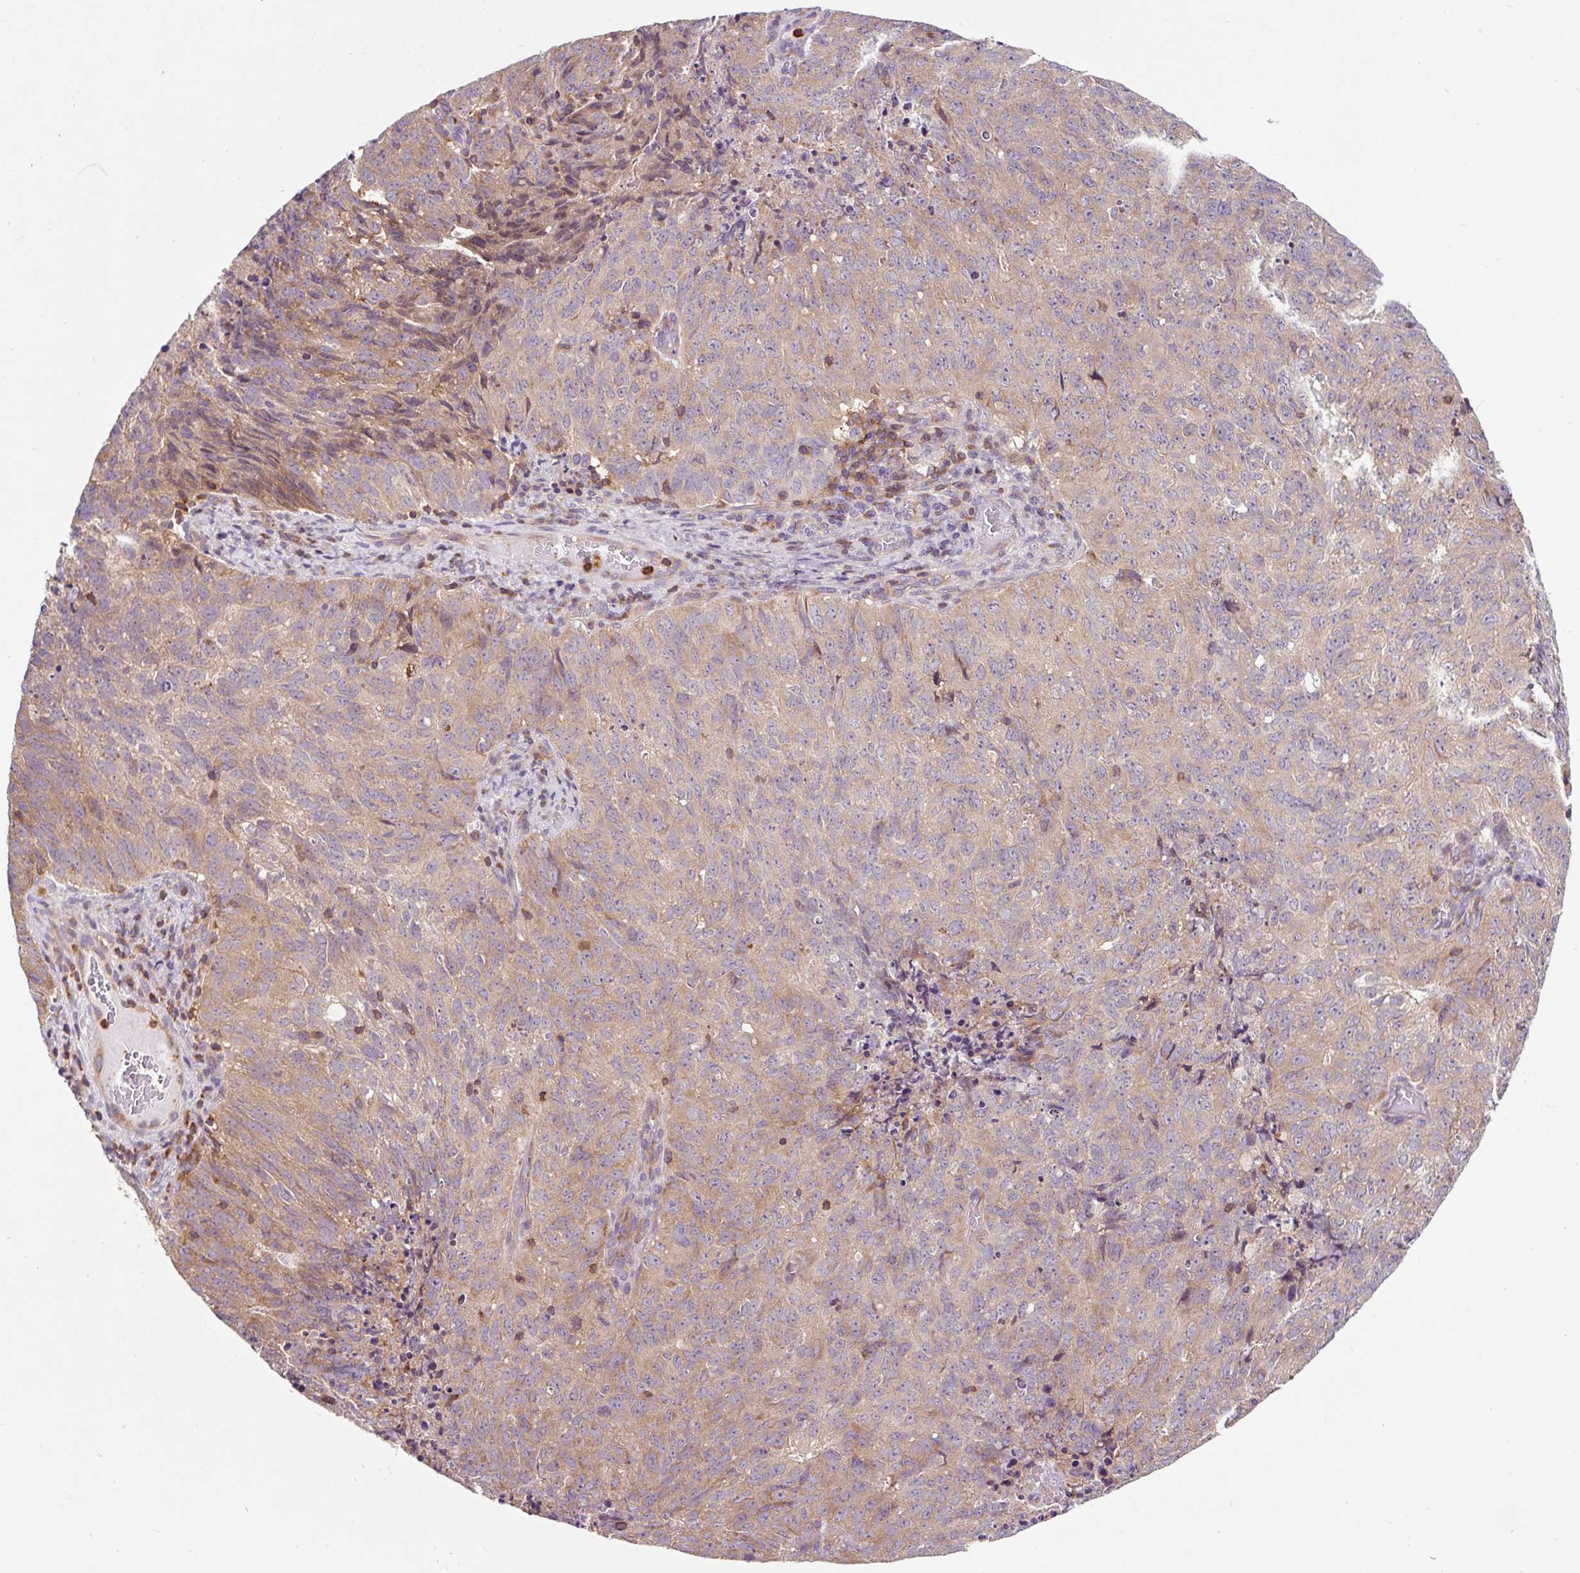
{"staining": {"intensity": "moderate", "quantity": "25%-75%", "location": "cytoplasmic/membranous"}, "tissue": "cervical cancer", "cell_type": "Tumor cells", "image_type": "cancer", "snomed": [{"axis": "morphology", "description": "Adenocarcinoma, NOS"}, {"axis": "topography", "description": "Cervix"}], "caption": "Human cervical cancer stained with a protein marker displays moderate staining in tumor cells.", "gene": "CISD3", "patient": {"sex": "female", "age": 38}}